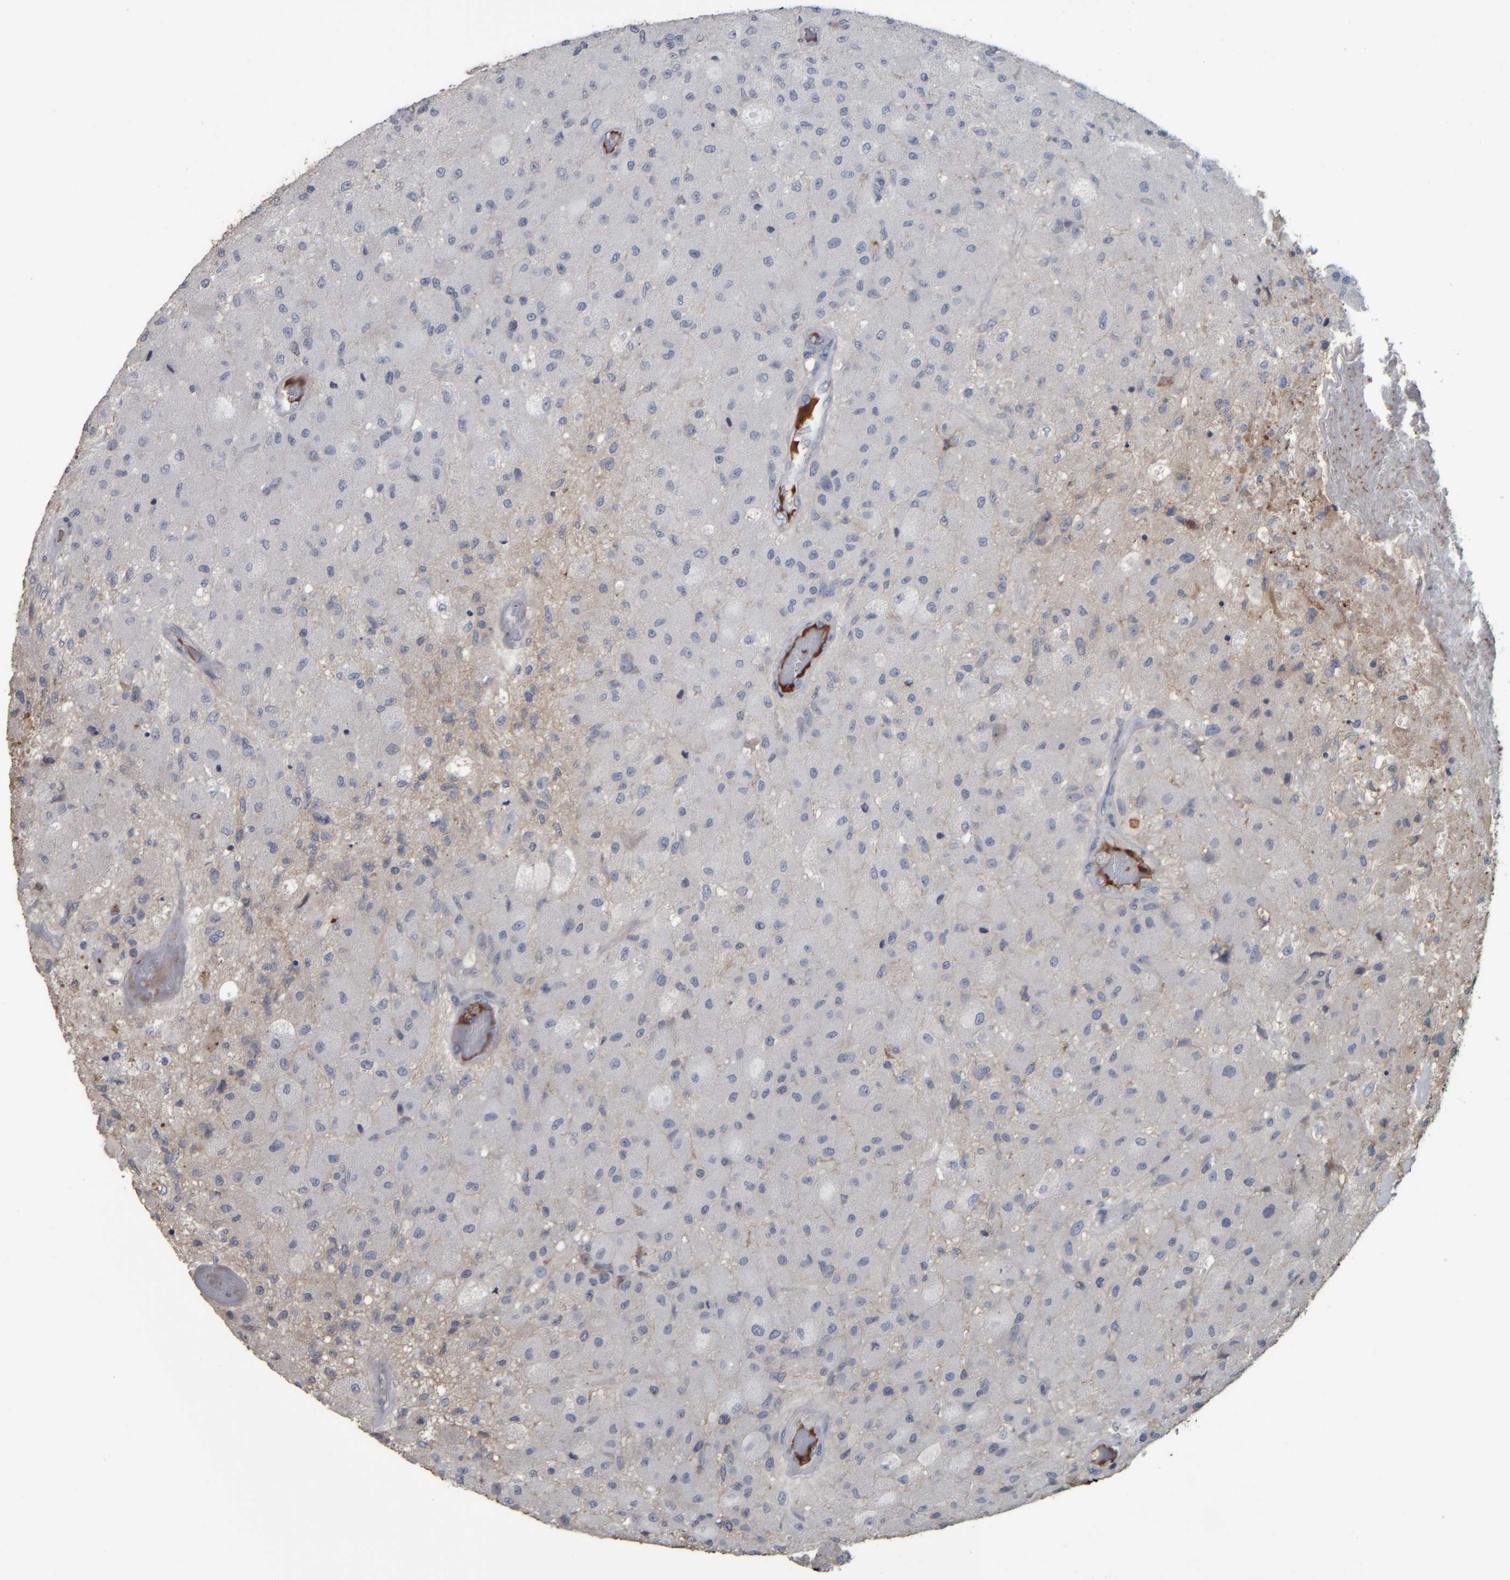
{"staining": {"intensity": "negative", "quantity": "none", "location": "none"}, "tissue": "glioma", "cell_type": "Tumor cells", "image_type": "cancer", "snomed": [{"axis": "morphology", "description": "Normal tissue, NOS"}, {"axis": "morphology", "description": "Glioma, malignant, High grade"}, {"axis": "topography", "description": "Cerebral cortex"}], "caption": "Tumor cells are negative for brown protein staining in high-grade glioma (malignant).", "gene": "CAVIN4", "patient": {"sex": "male", "age": 77}}